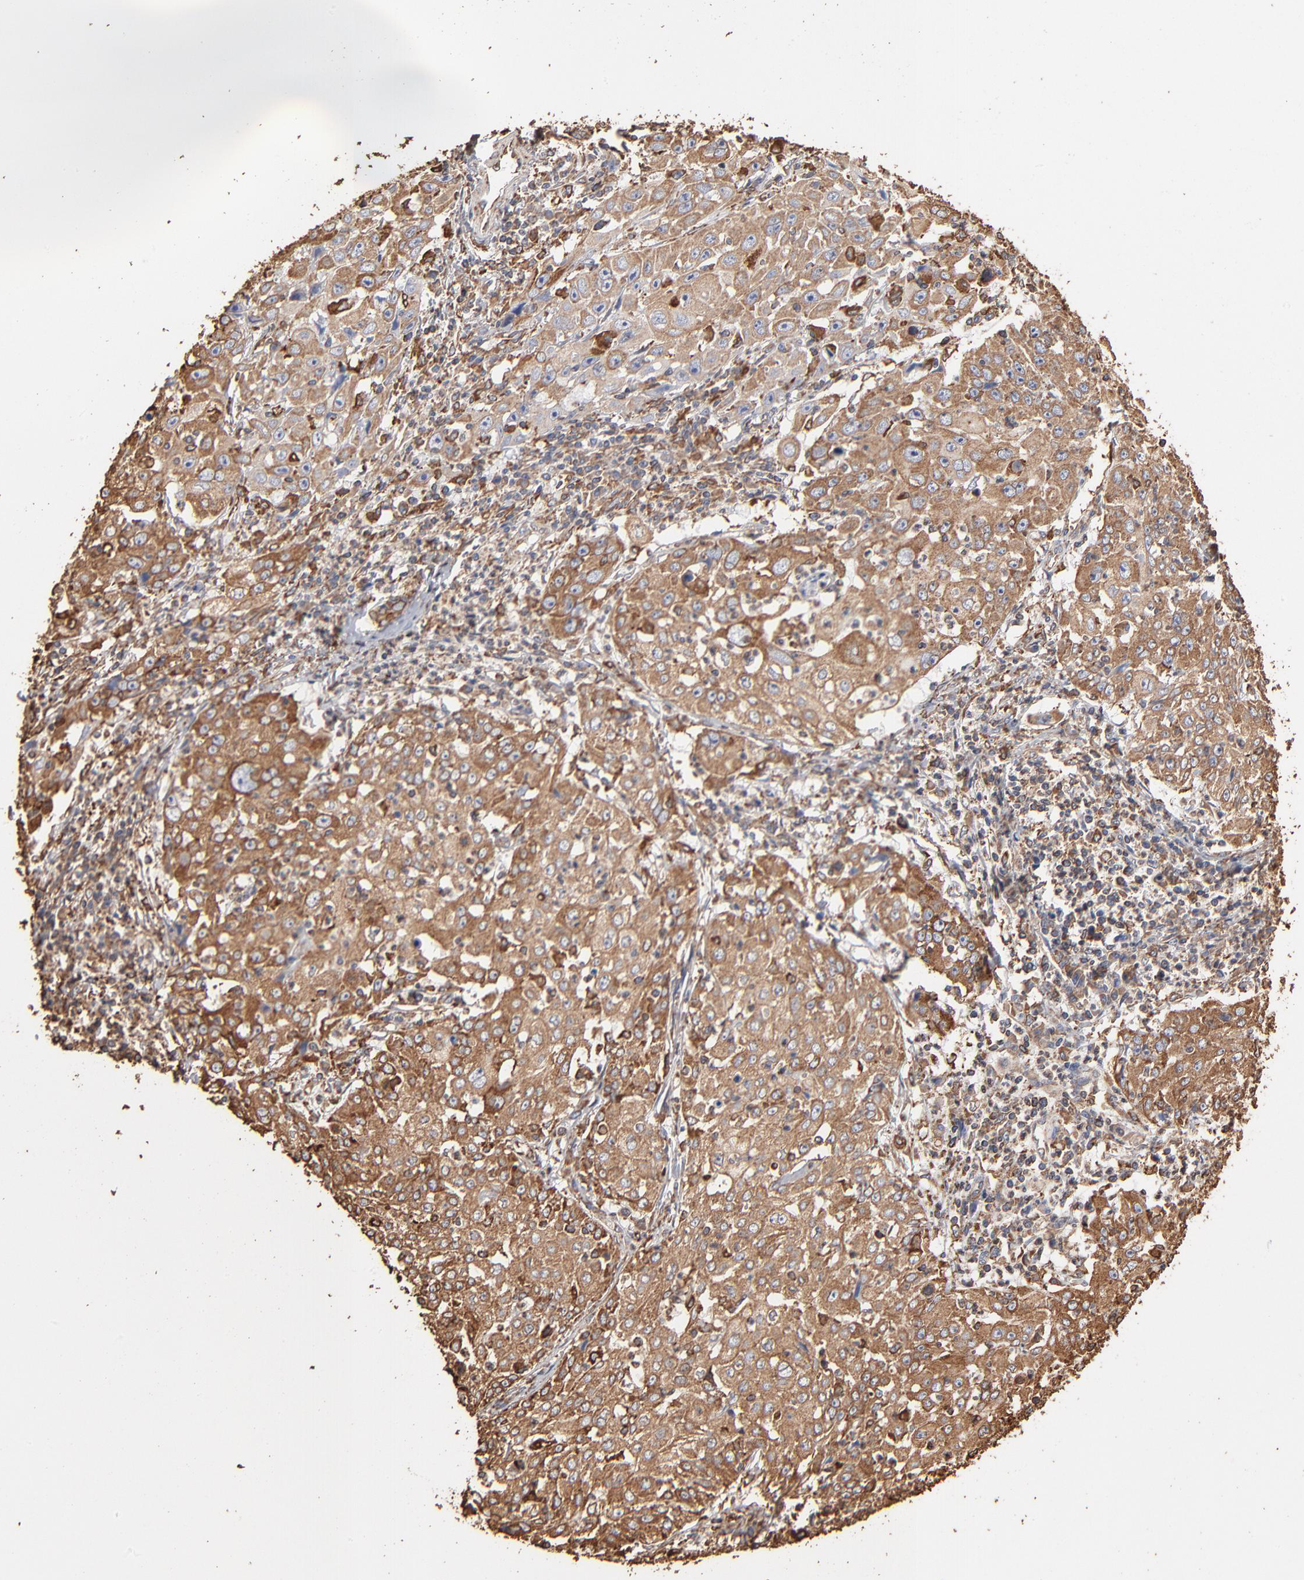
{"staining": {"intensity": "moderate", "quantity": ">75%", "location": "cytoplasmic/membranous"}, "tissue": "cervical cancer", "cell_type": "Tumor cells", "image_type": "cancer", "snomed": [{"axis": "morphology", "description": "Squamous cell carcinoma, NOS"}, {"axis": "topography", "description": "Cervix"}], "caption": "Protein expression analysis of cervical cancer (squamous cell carcinoma) demonstrates moderate cytoplasmic/membranous expression in about >75% of tumor cells.", "gene": "PDIA3", "patient": {"sex": "female", "age": 39}}